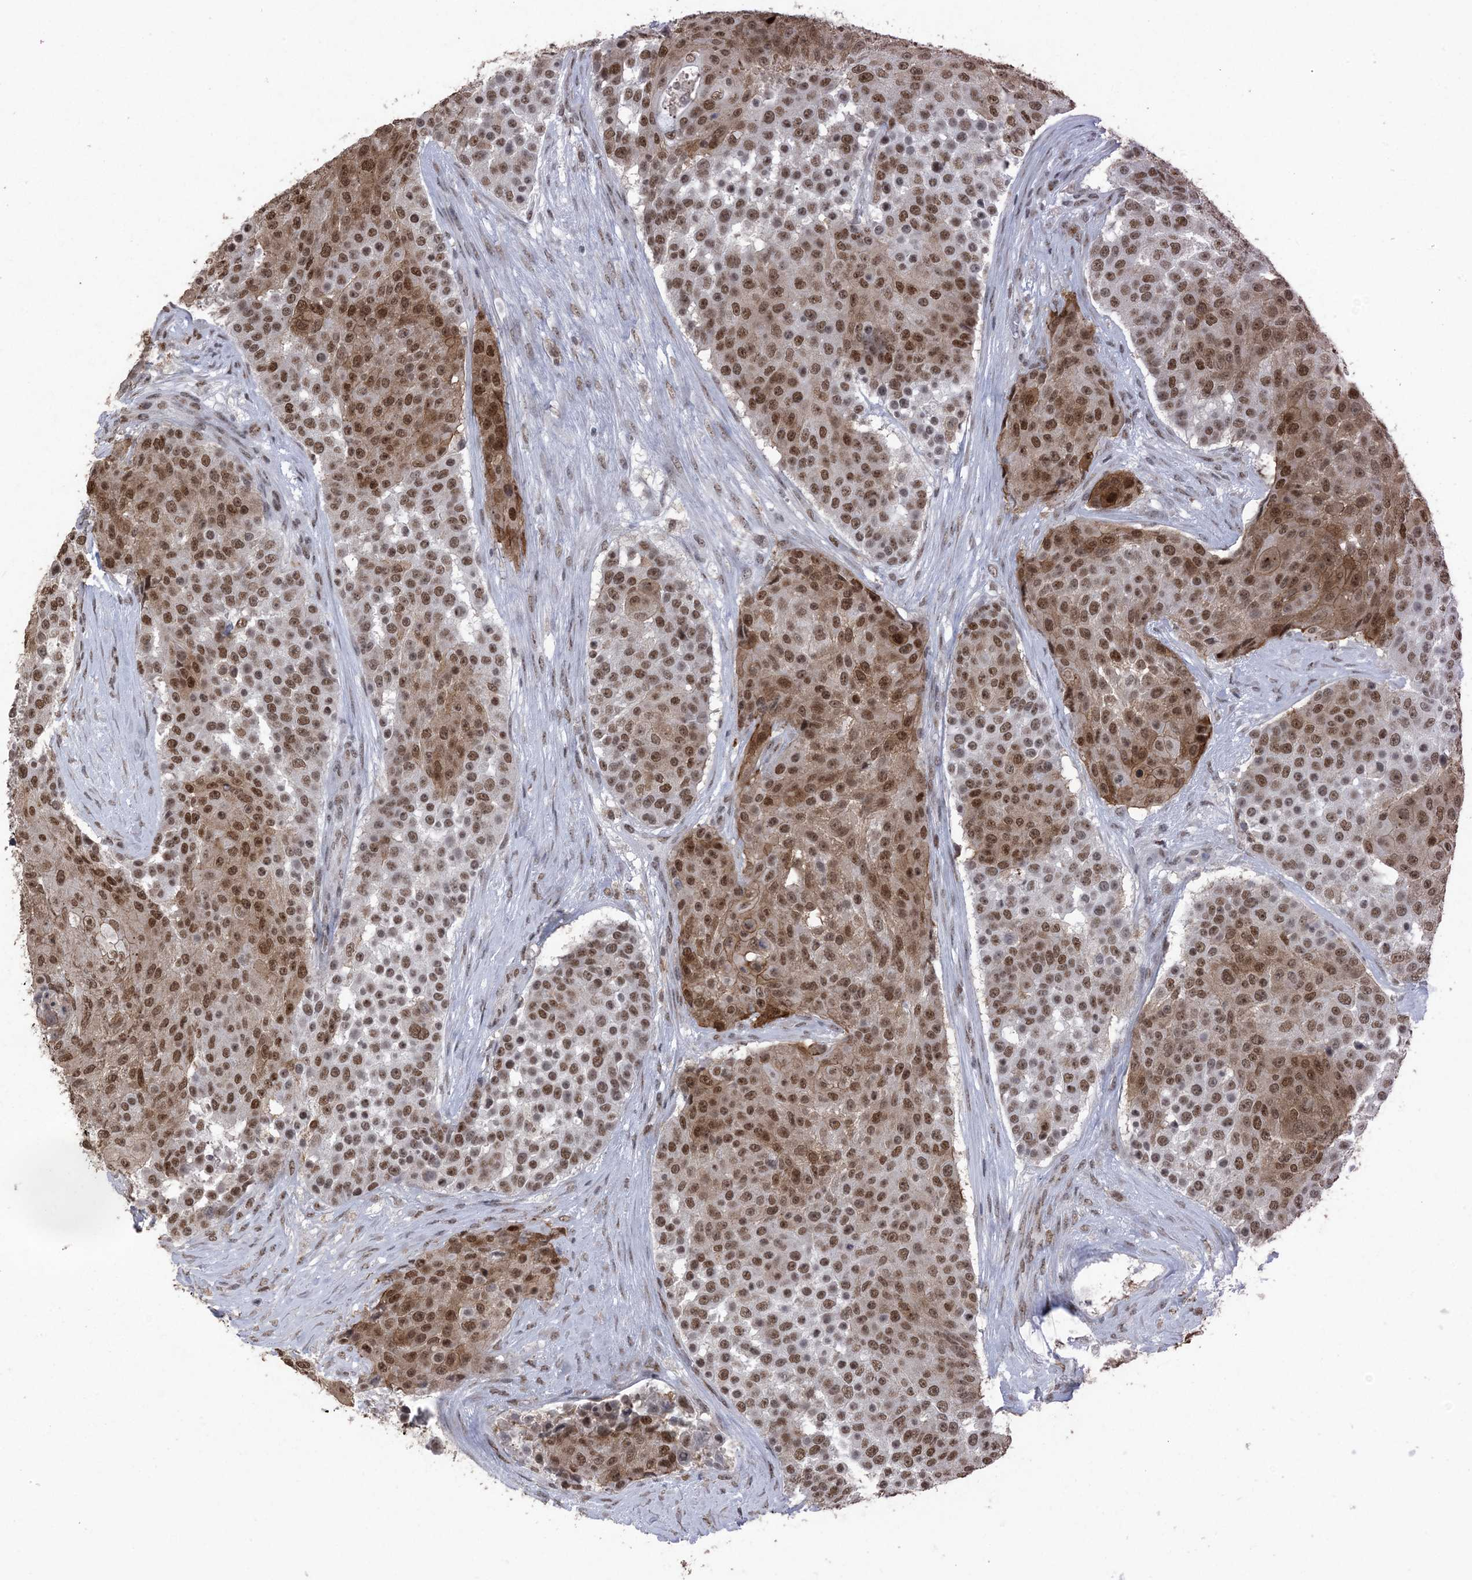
{"staining": {"intensity": "moderate", "quantity": ">75%", "location": "cytoplasmic/membranous,nuclear"}, "tissue": "urothelial cancer", "cell_type": "Tumor cells", "image_type": "cancer", "snomed": [{"axis": "morphology", "description": "Urothelial carcinoma, High grade"}, {"axis": "topography", "description": "Urinary bladder"}], "caption": "Tumor cells display medium levels of moderate cytoplasmic/membranous and nuclear positivity in approximately >75% of cells in urothelial cancer.", "gene": "MBD2", "patient": {"sex": "female", "age": 63}}